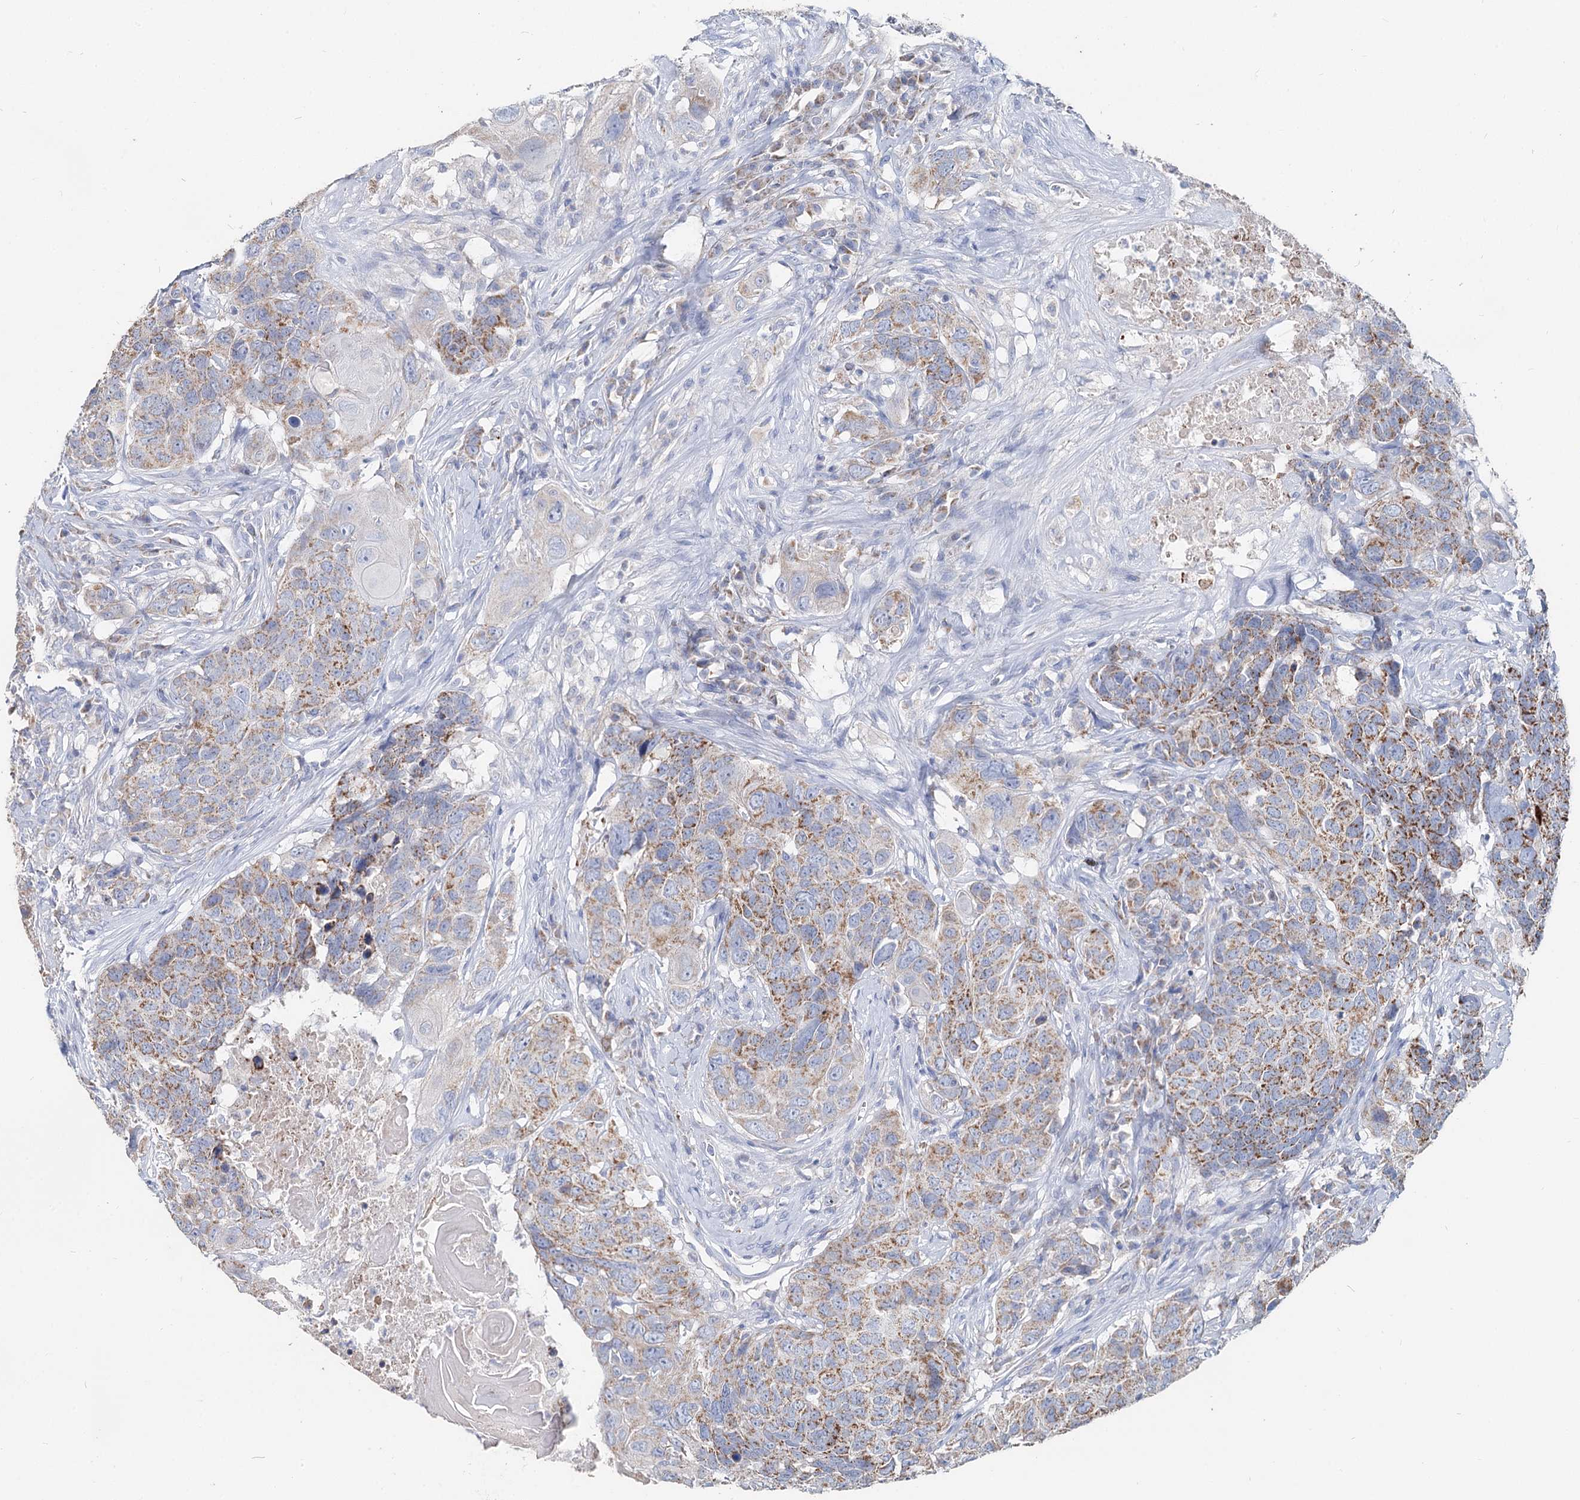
{"staining": {"intensity": "moderate", "quantity": ">75%", "location": "cytoplasmic/membranous"}, "tissue": "head and neck cancer", "cell_type": "Tumor cells", "image_type": "cancer", "snomed": [{"axis": "morphology", "description": "Squamous cell carcinoma, NOS"}, {"axis": "topography", "description": "Head-Neck"}], "caption": "Squamous cell carcinoma (head and neck) stained with a protein marker demonstrates moderate staining in tumor cells.", "gene": "MCCC2", "patient": {"sex": "male", "age": 66}}